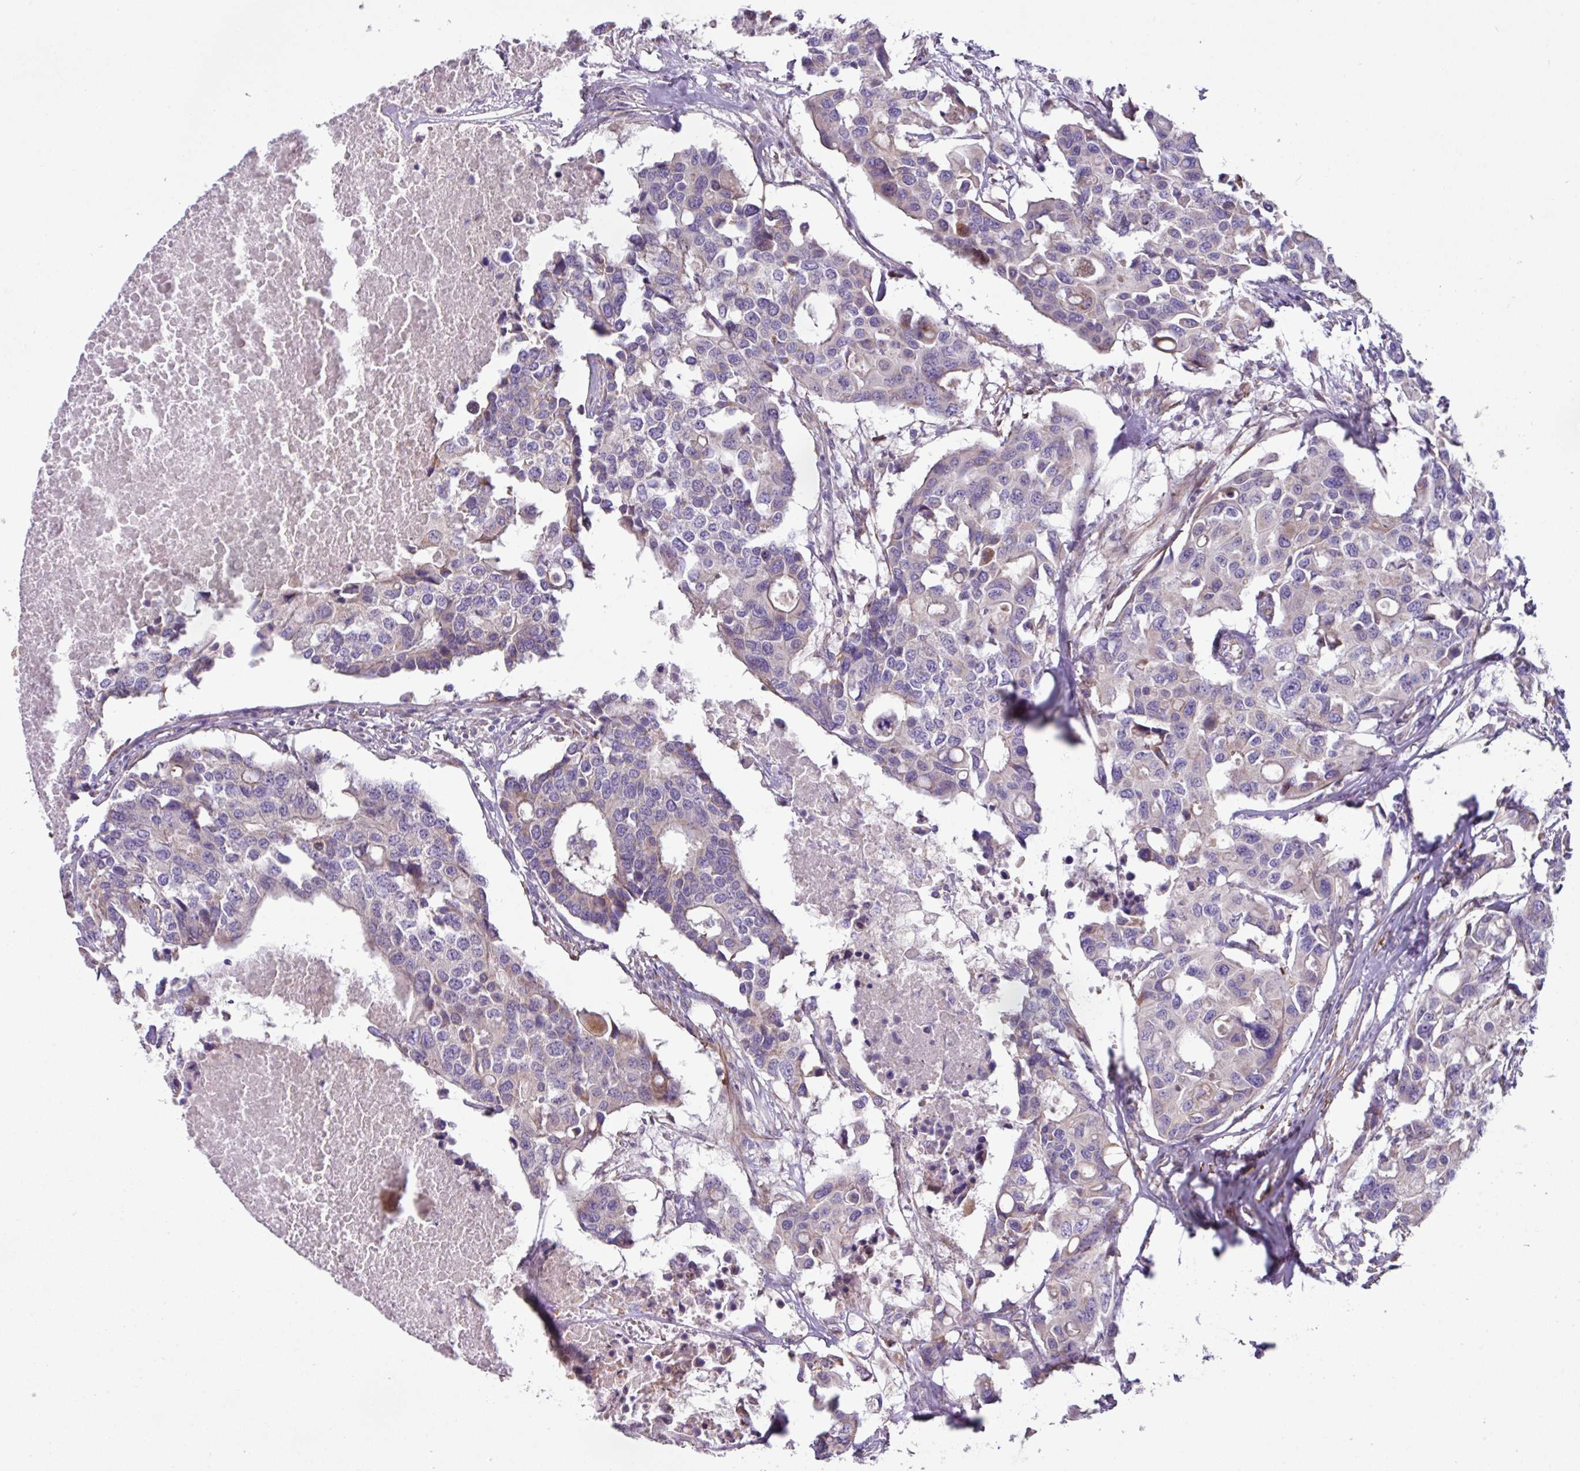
{"staining": {"intensity": "negative", "quantity": "none", "location": "none"}, "tissue": "colorectal cancer", "cell_type": "Tumor cells", "image_type": "cancer", "snomed": [{"axis": "morphology", "description": "Adenocarcinoma, NOS"}, {"axis": "topography", "description": "Colon"}], "caption": "This is an immunohistochemistry (IHC) micrograph of human colorectal adenocarcinoma. There is no positivity in tumor cells.", "gene": "MRRF", "patient": {"sex": "male", "age": 77}}